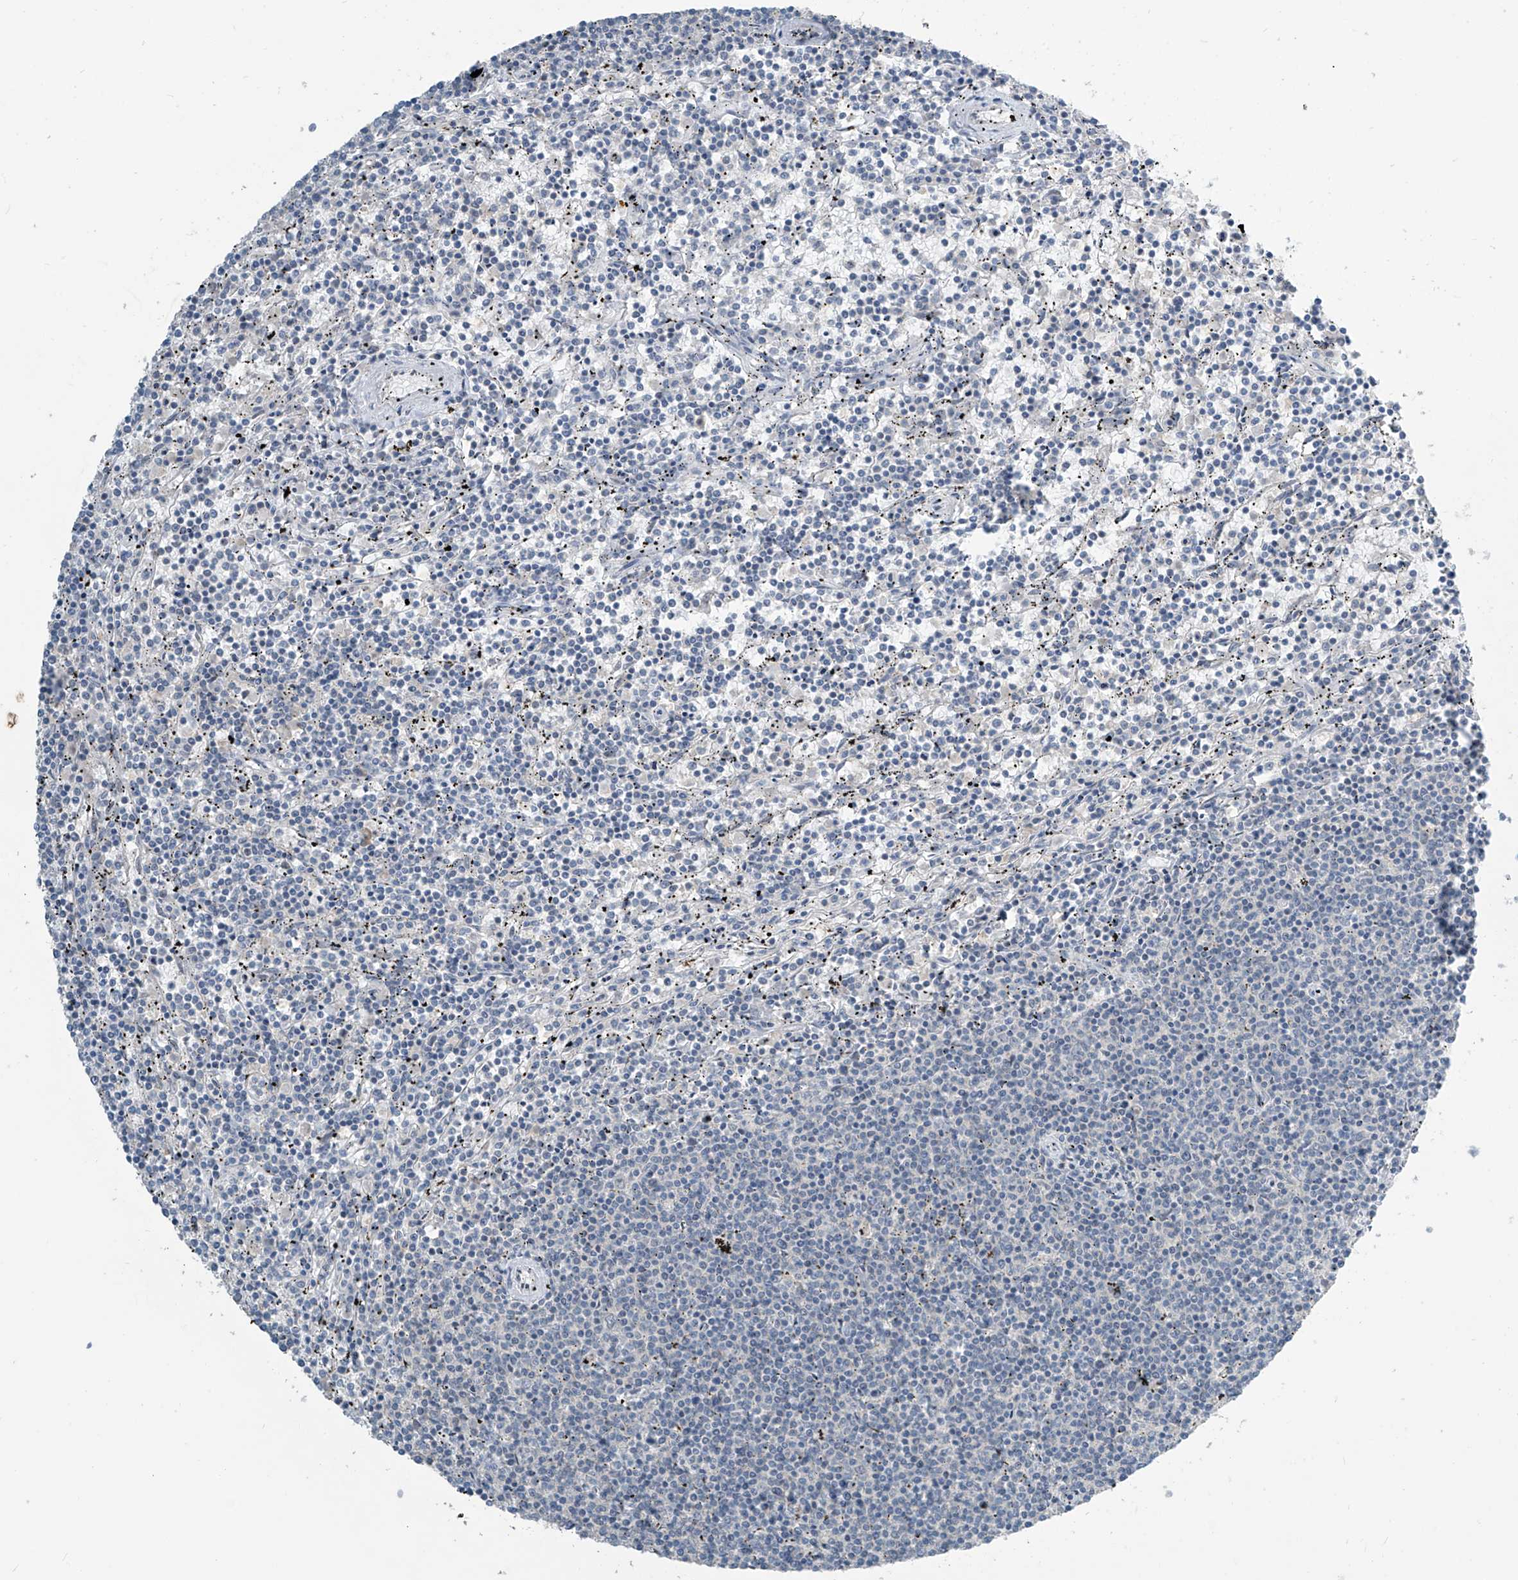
{"staining": {"intensity": "negative", "quantity": "none", "location": "none"}, "tissue": "lymphoma", "cell_type": "Tumor cells", "image_type": "cancer", "snomed": [{"axis": "morphology", "description": "Malignant lymphoma, non-Hodgkin's type, Low grade"}, {"axis": "topography", "description": "Spleen"}], "caption": "Protein analysis of malignant lymphoma, non-Hodgkin's type (low-grade) demonstrates no significant staining in tumor cells.", "gene": "METAP1D", "patient": {"sex": "female", "age": 50}}